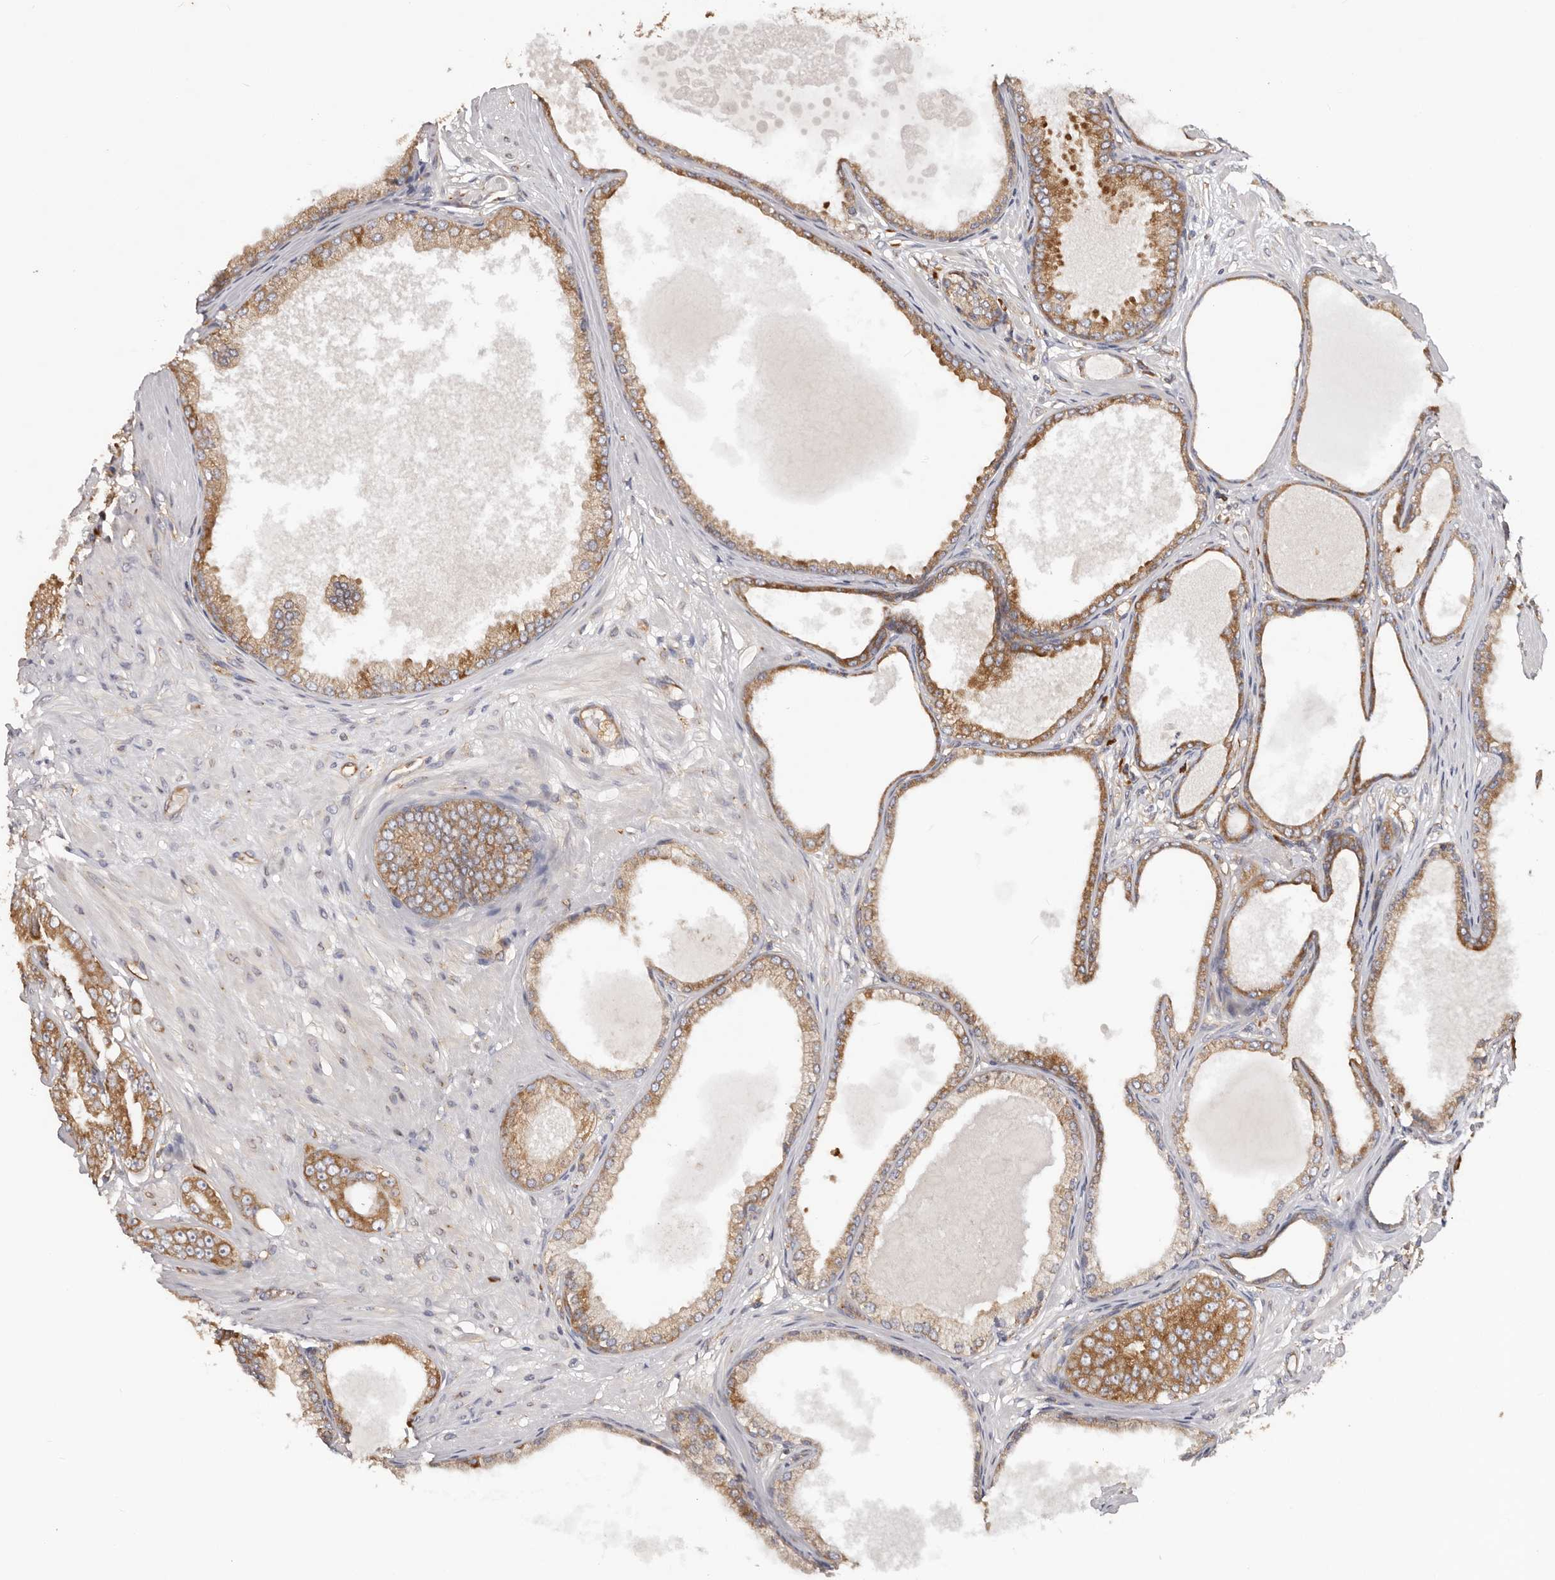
{"staining": {"intensity": "moderate", "quantity": ">75%", "location": "cytoplasmic/membranous"}, "tissue": "prostate cancer", "cell_type": "Tumor cells", "image_type": "cancer", "snomed": [{"axis": "morphology", "description": "Adenocarcinoma, Low grade"}, {"axis": "topography", "description": "Prostate"}], "caption": "IHC histopathology image of neoplastic tissue: low-grade adenocarcinoma (prostate) stained using immunohistochemistry shows medium levels of moderate protein expression localized specifically in the cytoplasmic/membranous of tumor cells, appearing as a cytoplasmic/membranous brown color.", "gene": "EPRS1", "patient": {"sex": "male", "age": 63}}